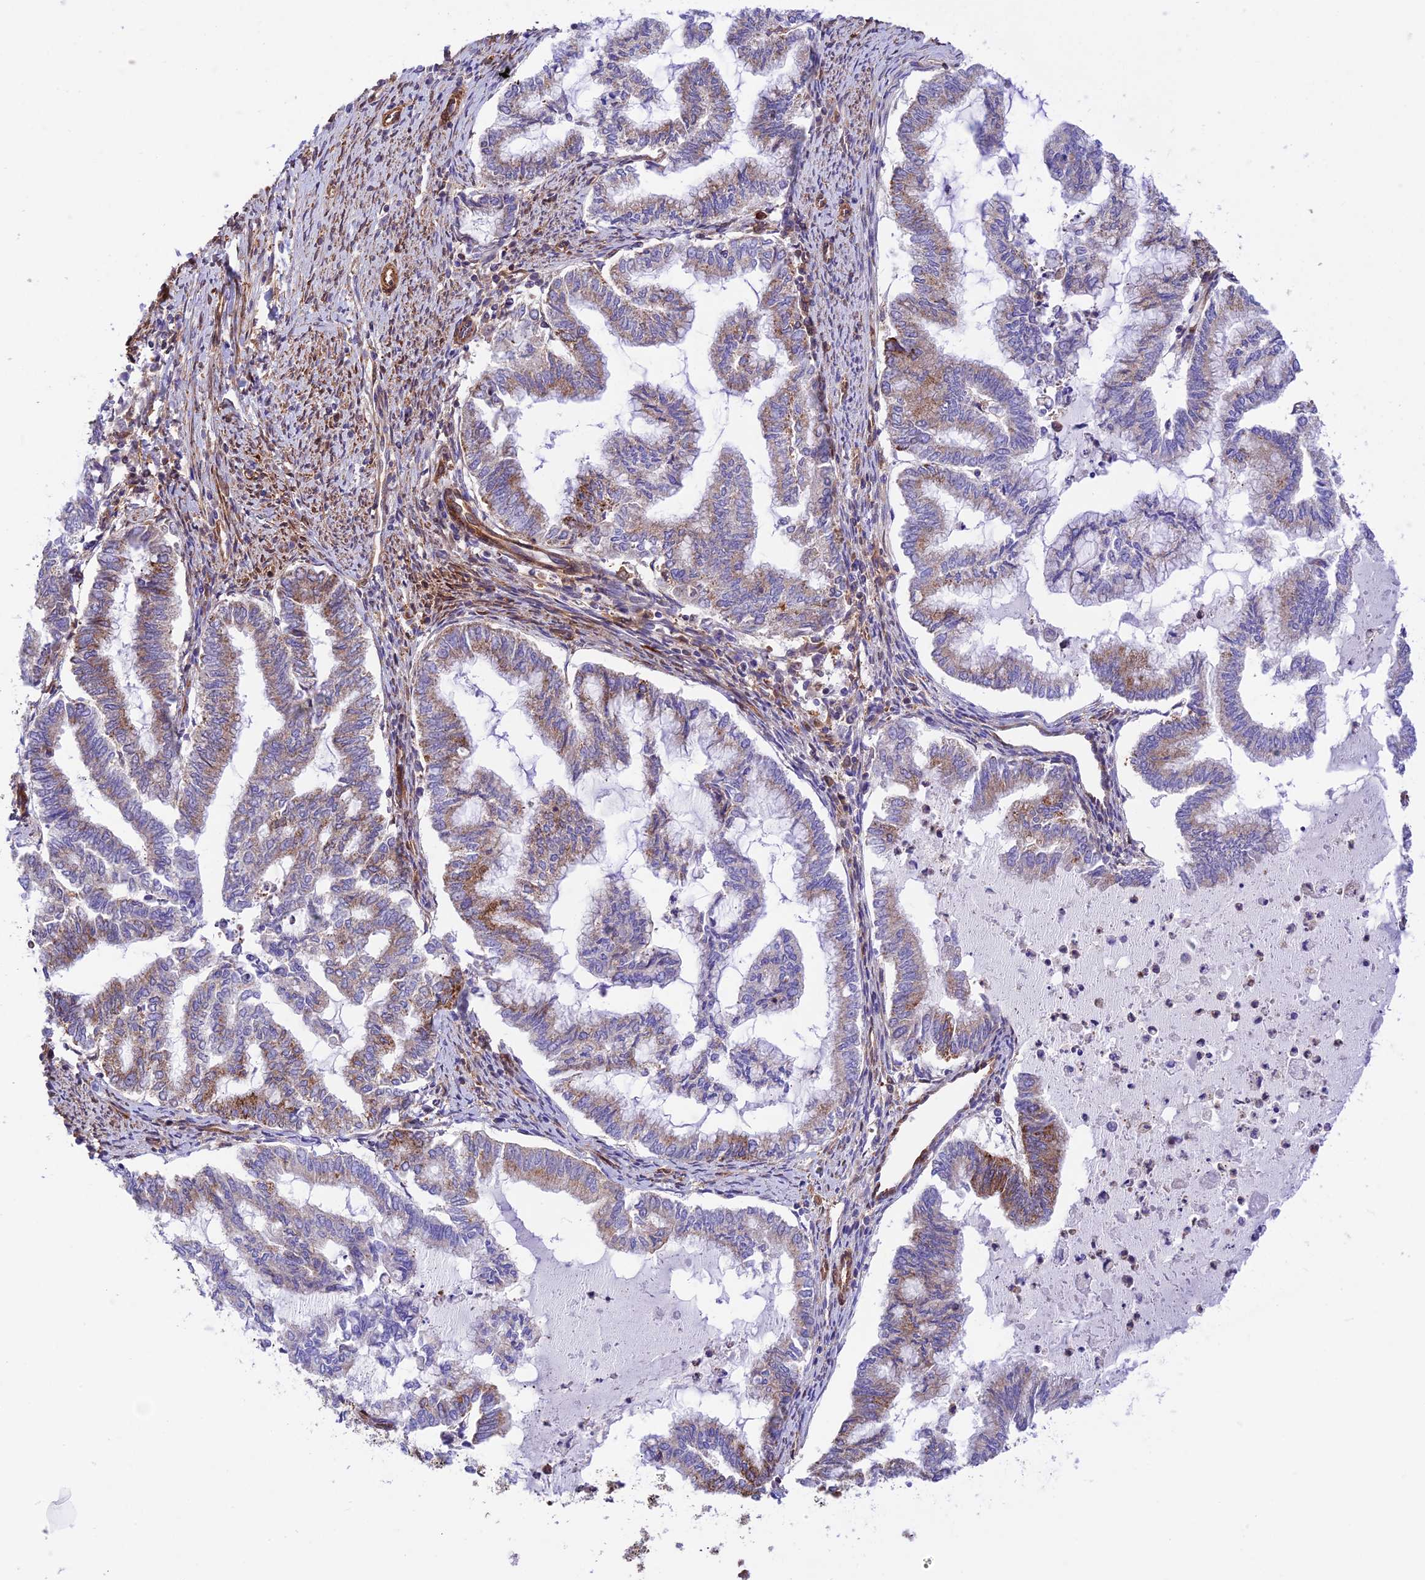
{"staining": {"intensity": "moderate", "quantity": "25%-75%", "location": "cytoplasmic/membranous"}, "tissue": "endometrial cancer", "cell_type": "Tumor cells", "image_type": "cancer", "snomed": [{"axis": "morphology", "description": "Adenocarcinoma, NOS"}, {"axis": "topography", "description": "Endometrium"}], "caption": "About 25%-75% of tumor cells in endometrial adenocarcinoma show moderate cytoplasmic/membranous protein staining as visualized by brown immunohistochemical staining.", "gene": "EVI5L", "patient": {"sex": "female", "age": 79}}